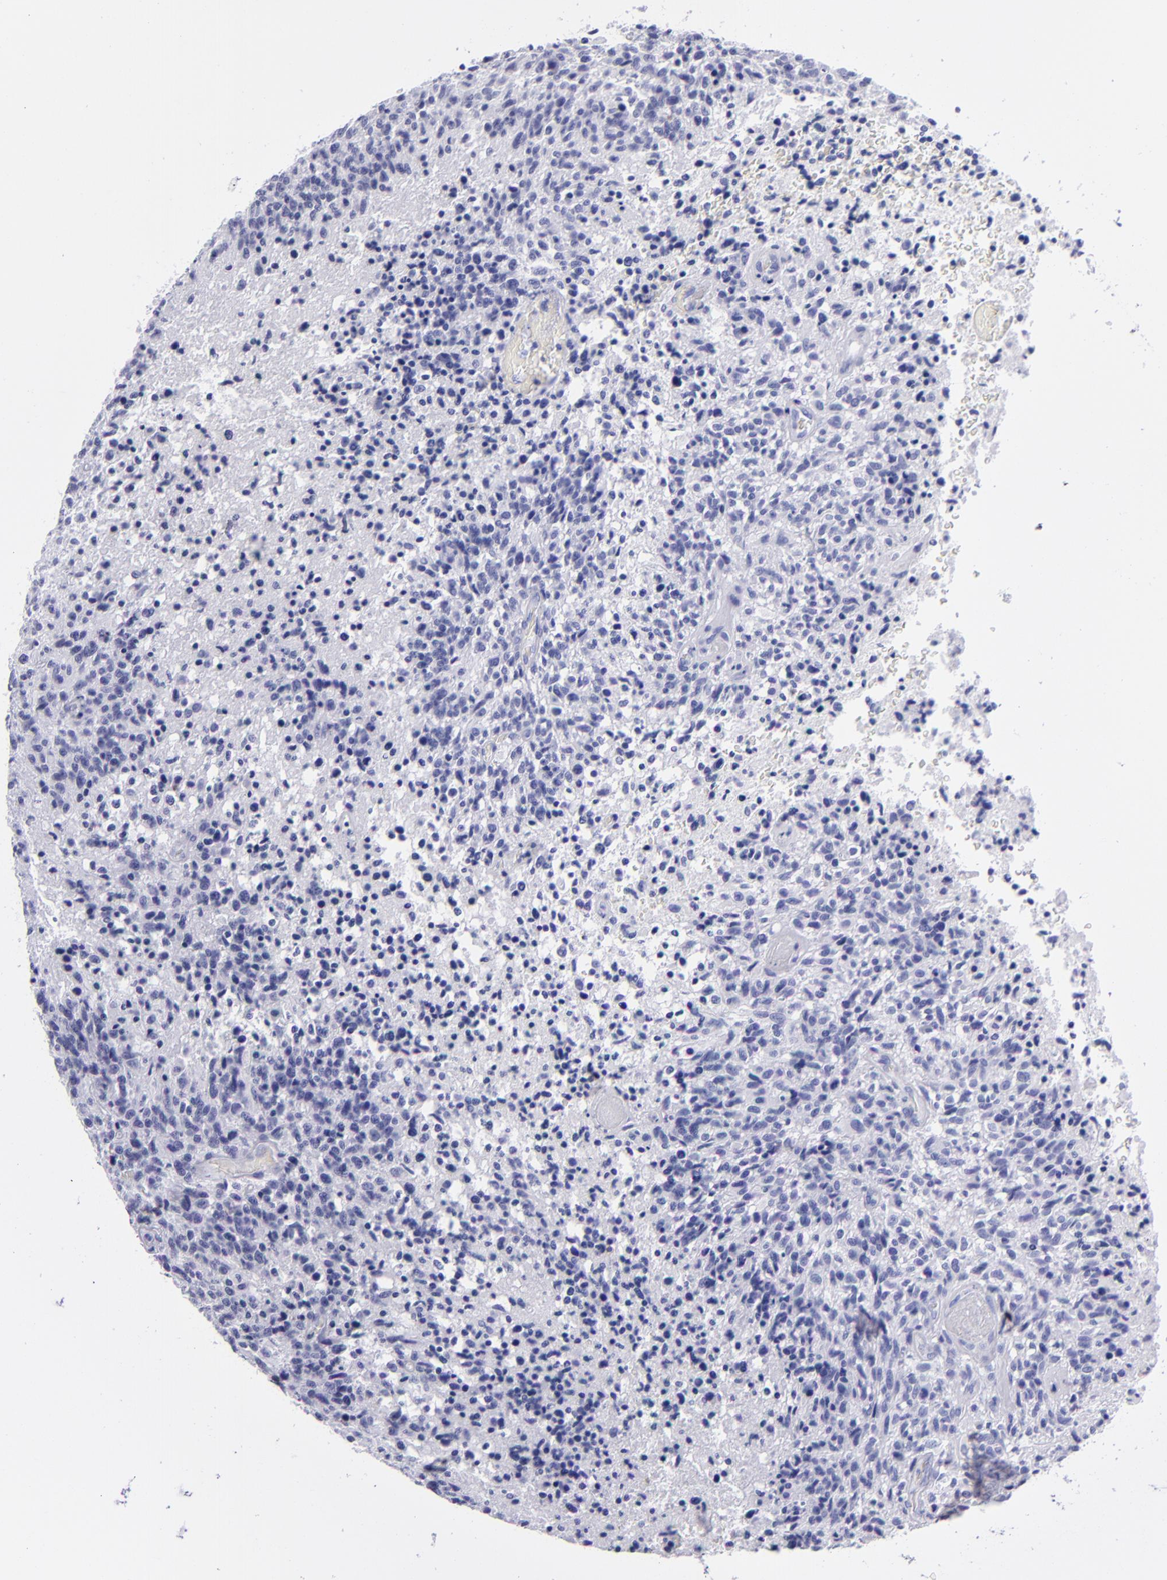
{"staining": {"intensity": "negative", "quantity": "none", "location": "none"}, "tissue": "glioma", "cell_type": "Tumor cells", "image_type": "cancer", "snomed": [{"axis": "morphology", "description": "Glioma, malignant, High grade"}, {"axis": "topography", "description": "Brain"}], "caption": "Glioma stained for a protein using immunohistochemistry (IHC) displays no staining tumor cells.", "gene": "CD6", "patient": {"sex": "male", "age": 36}}